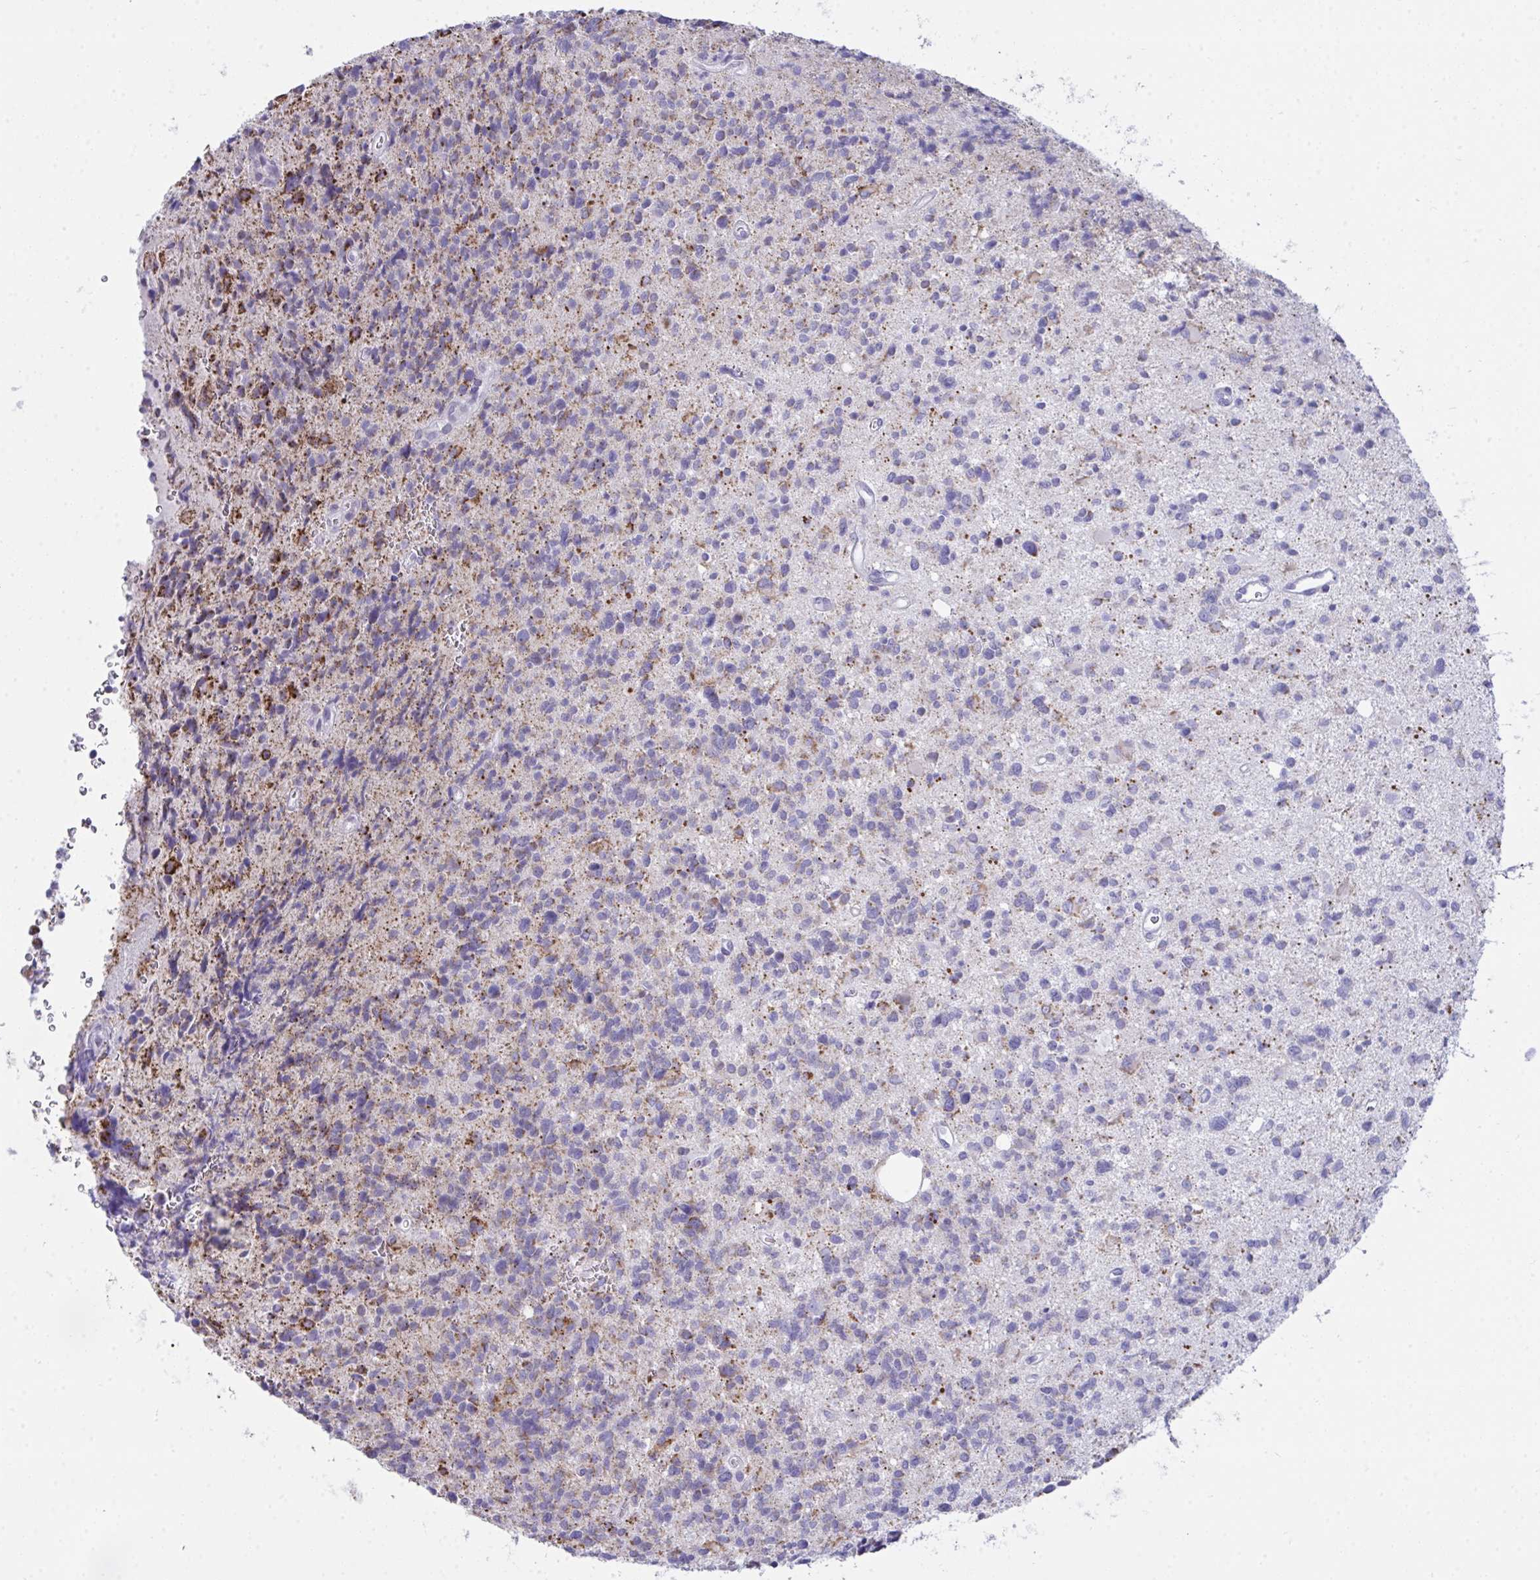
{"staining": {"intensity": "strong", "quantity": "<25%", "location": "cytoplasmic/membranous"}, "tissue": "glioma", "cell_type": "Tumor cells", "image_type": "cancer", "snomed": [{"axis": "morphology", "description": "Glioma, malignant, High grade"}, {"axis": "topography", "description": "Brain"}], "caption": "Strong cytoplasmic/membranous staining for a protein is appreciated in approximately <25% of tumor cells of glioma using immunohistochemistry (IHC).", "gene": "PLA2G12B", "patient": {"sex": "male", "age": 29}}